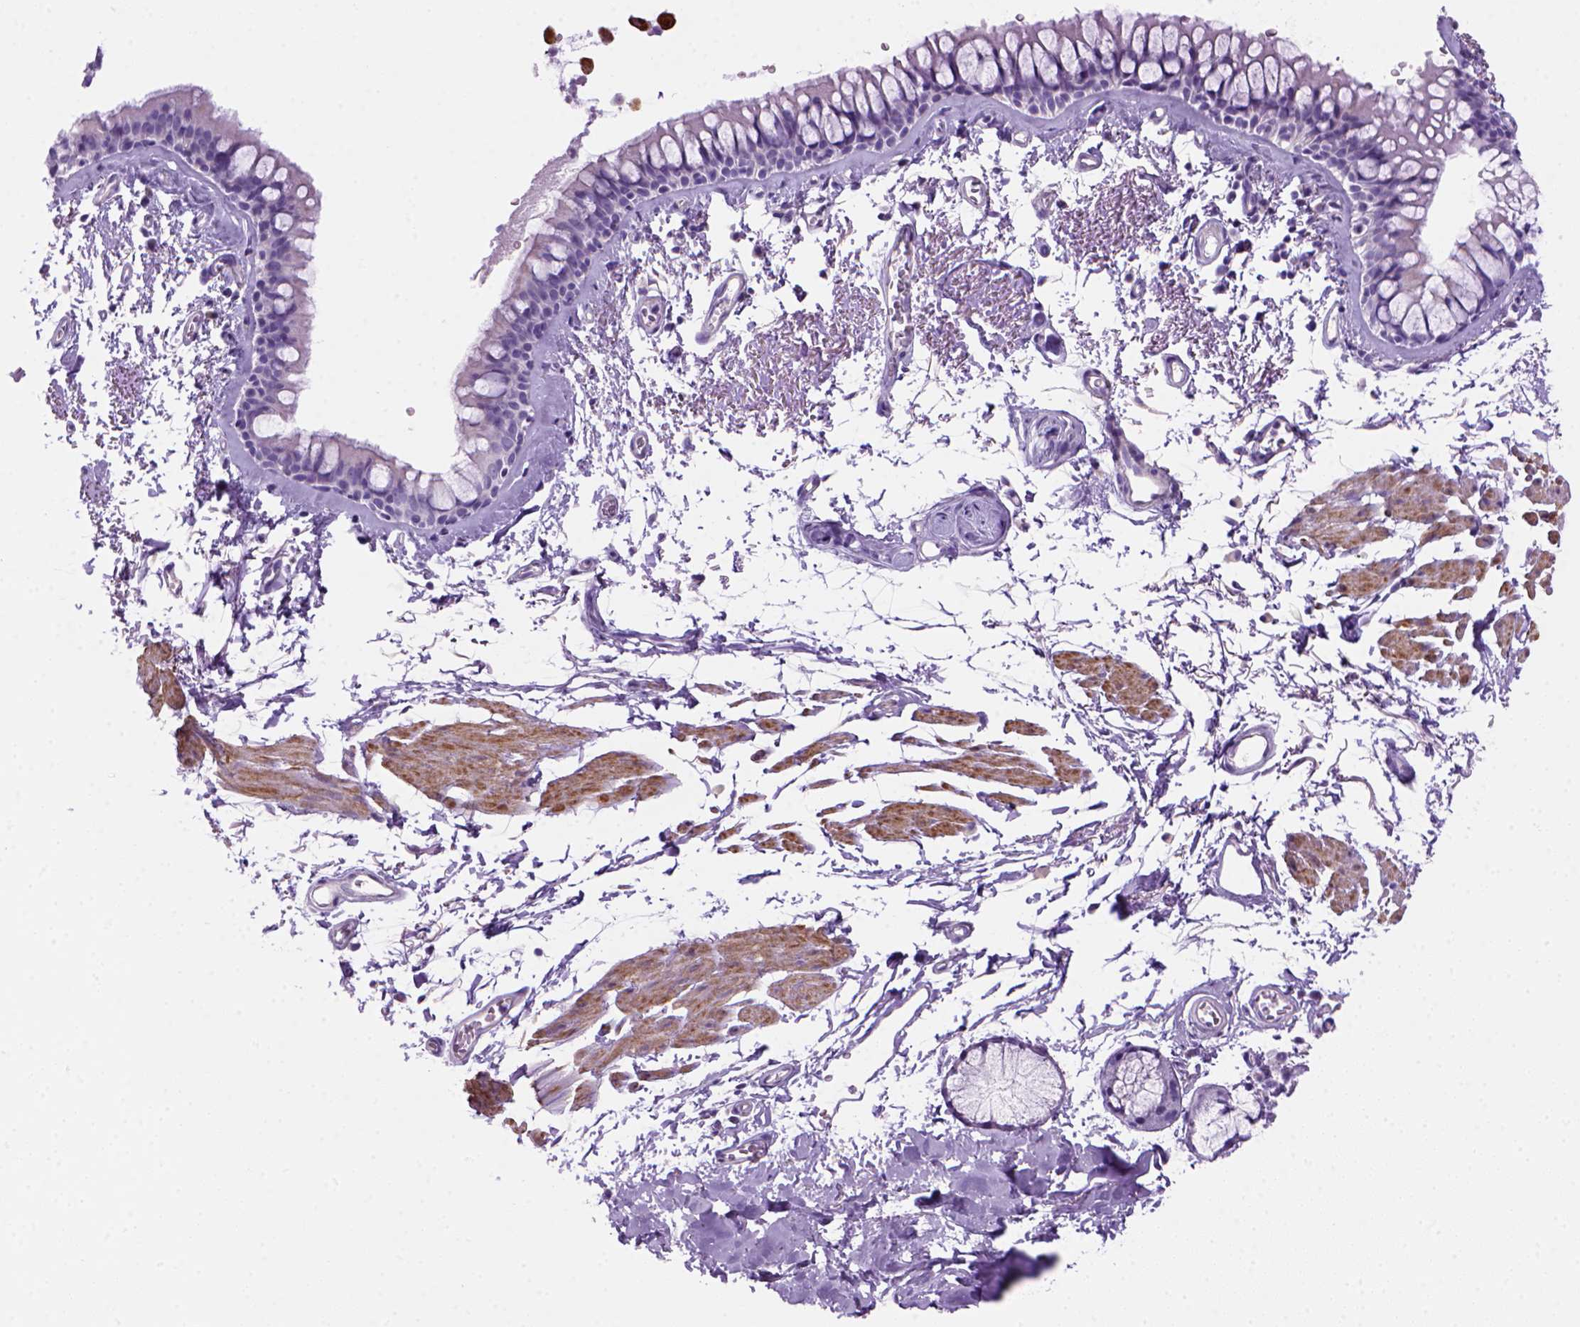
{"staining": {"intensity": "negative", "quantity": "none", "location": "none"}, "tissue": "bronchus", "cell_type": "Respiratory epithelial cells", "image_type": "normal", "snomed": [{"axis": "morphology", "description": "Normal tissue, NOS"}, {"axis": "topography", "description": "Cartilage tissue"}, {"axis": "topography", "description": "Bronchus"}], "caption": "An IHC image of normal bronchus is shown. There is no staining in respiratory epithelial cells of bronchus. (DAB immunohistochemistry visualized using brightfield microscopy, high magnification).", "gene": "ARHGEF33", "patient": {"sex": "female", "age": 79}}